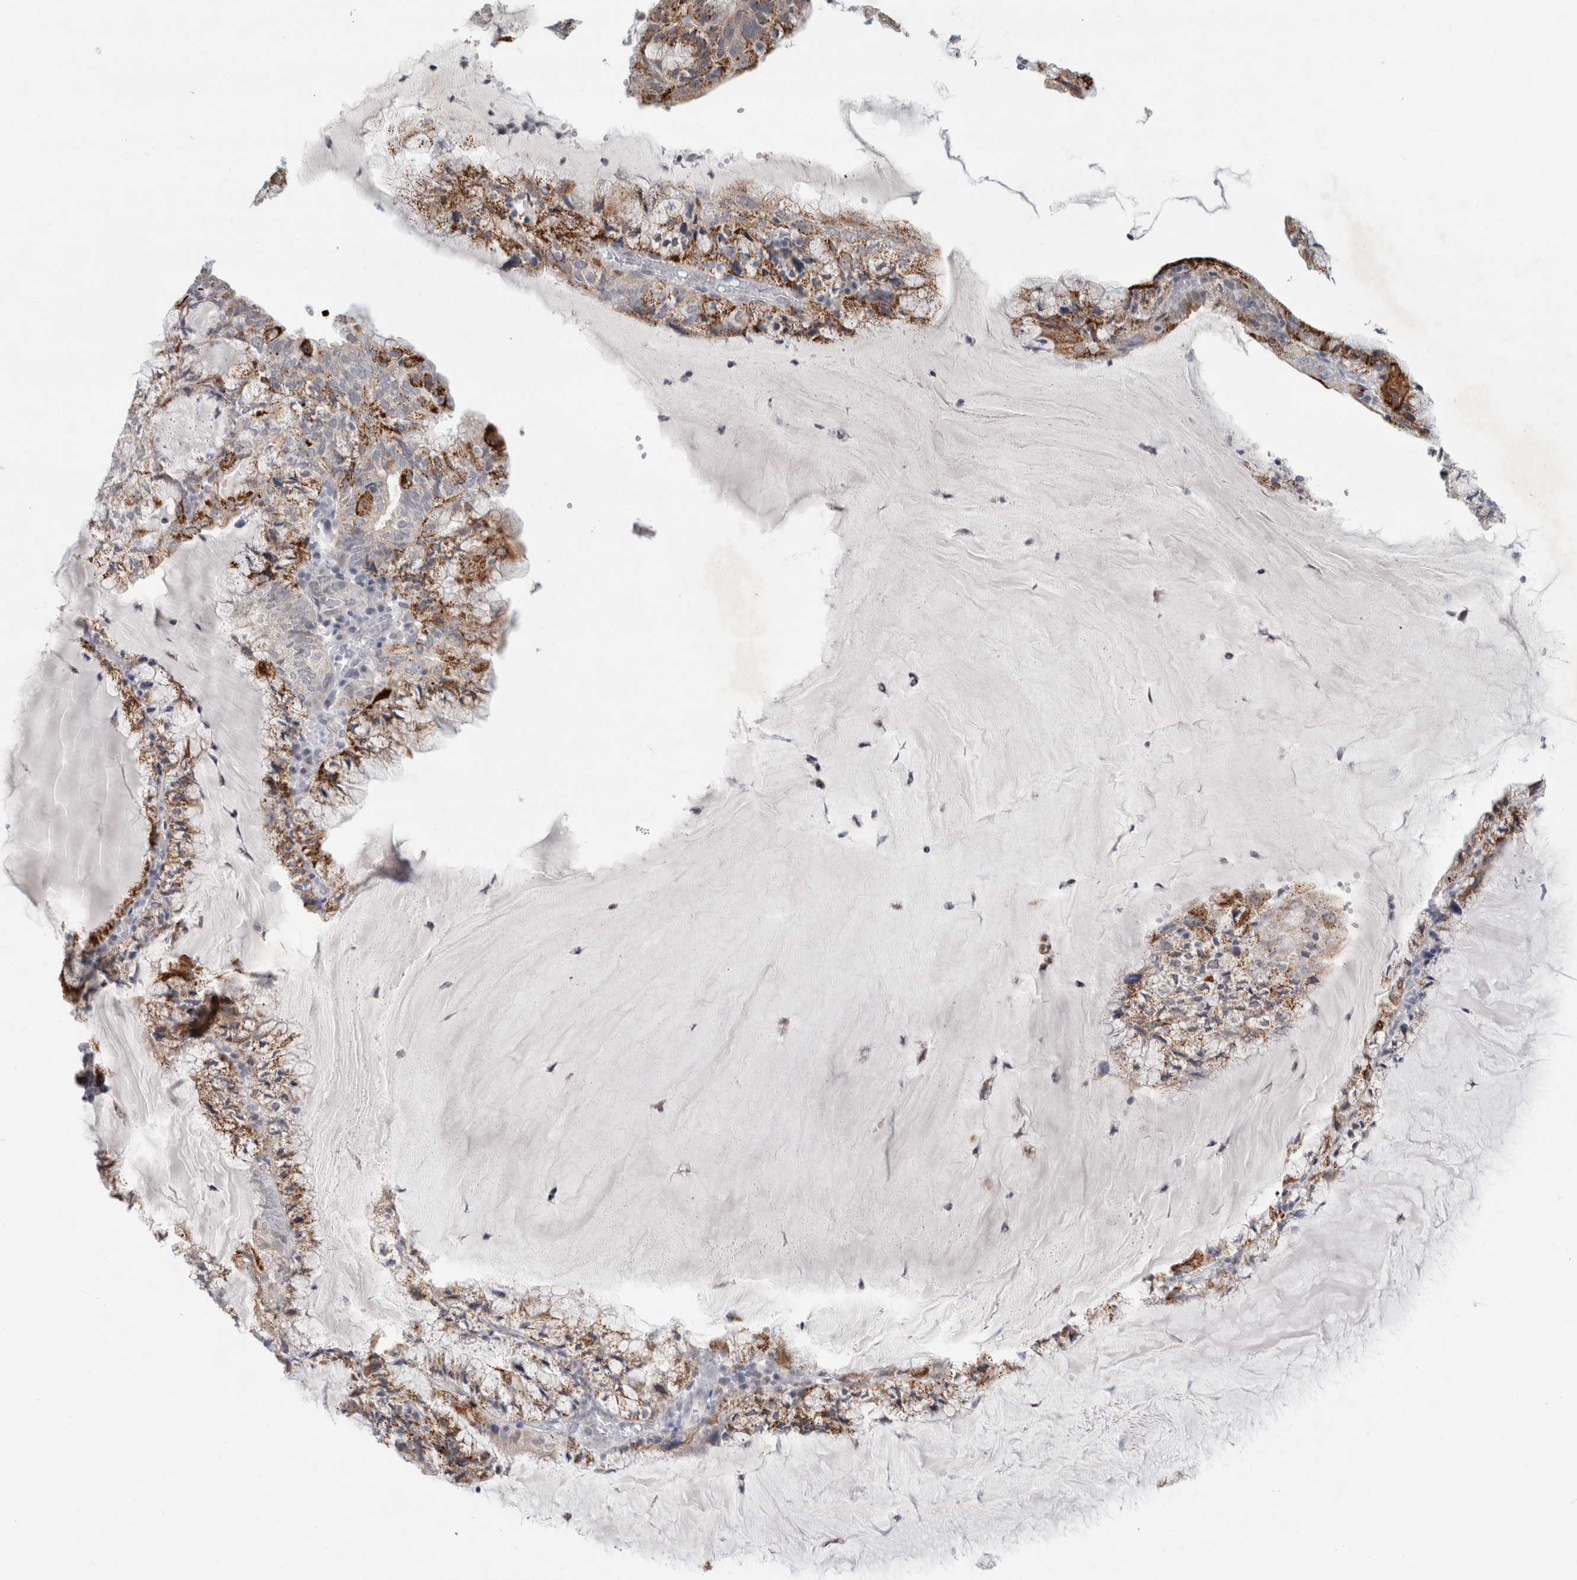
{"staining": {"intensity": "moderate", "quantity": "25%-75%", "location": "cytoplasmic/membranous"}, "tissue": "endometrial cancer", "cell_type": "Tumor cells", "image_type": "cancer", "snomed": [{"axis": "morphology", "description": "Adenocarcinoma, NOS"}, {"axis": "topography", "description": "Endometrium"}], "caption": "Immunohistochemistry (IHC) staining of endometrial adenocarcinoma, which demonstrates medium levels of moderate cytoplasmic/membranous staining in about 25%-75% of tumor cells indicating moderate cytoplasmic/membranous protein staining. The staining was performed using DAB (brown) for protein detection and nuclei were counterstained in hematoxylin (blue).", "gene": "NIPA1", "patient": {"sex": "female", "age": 81}}